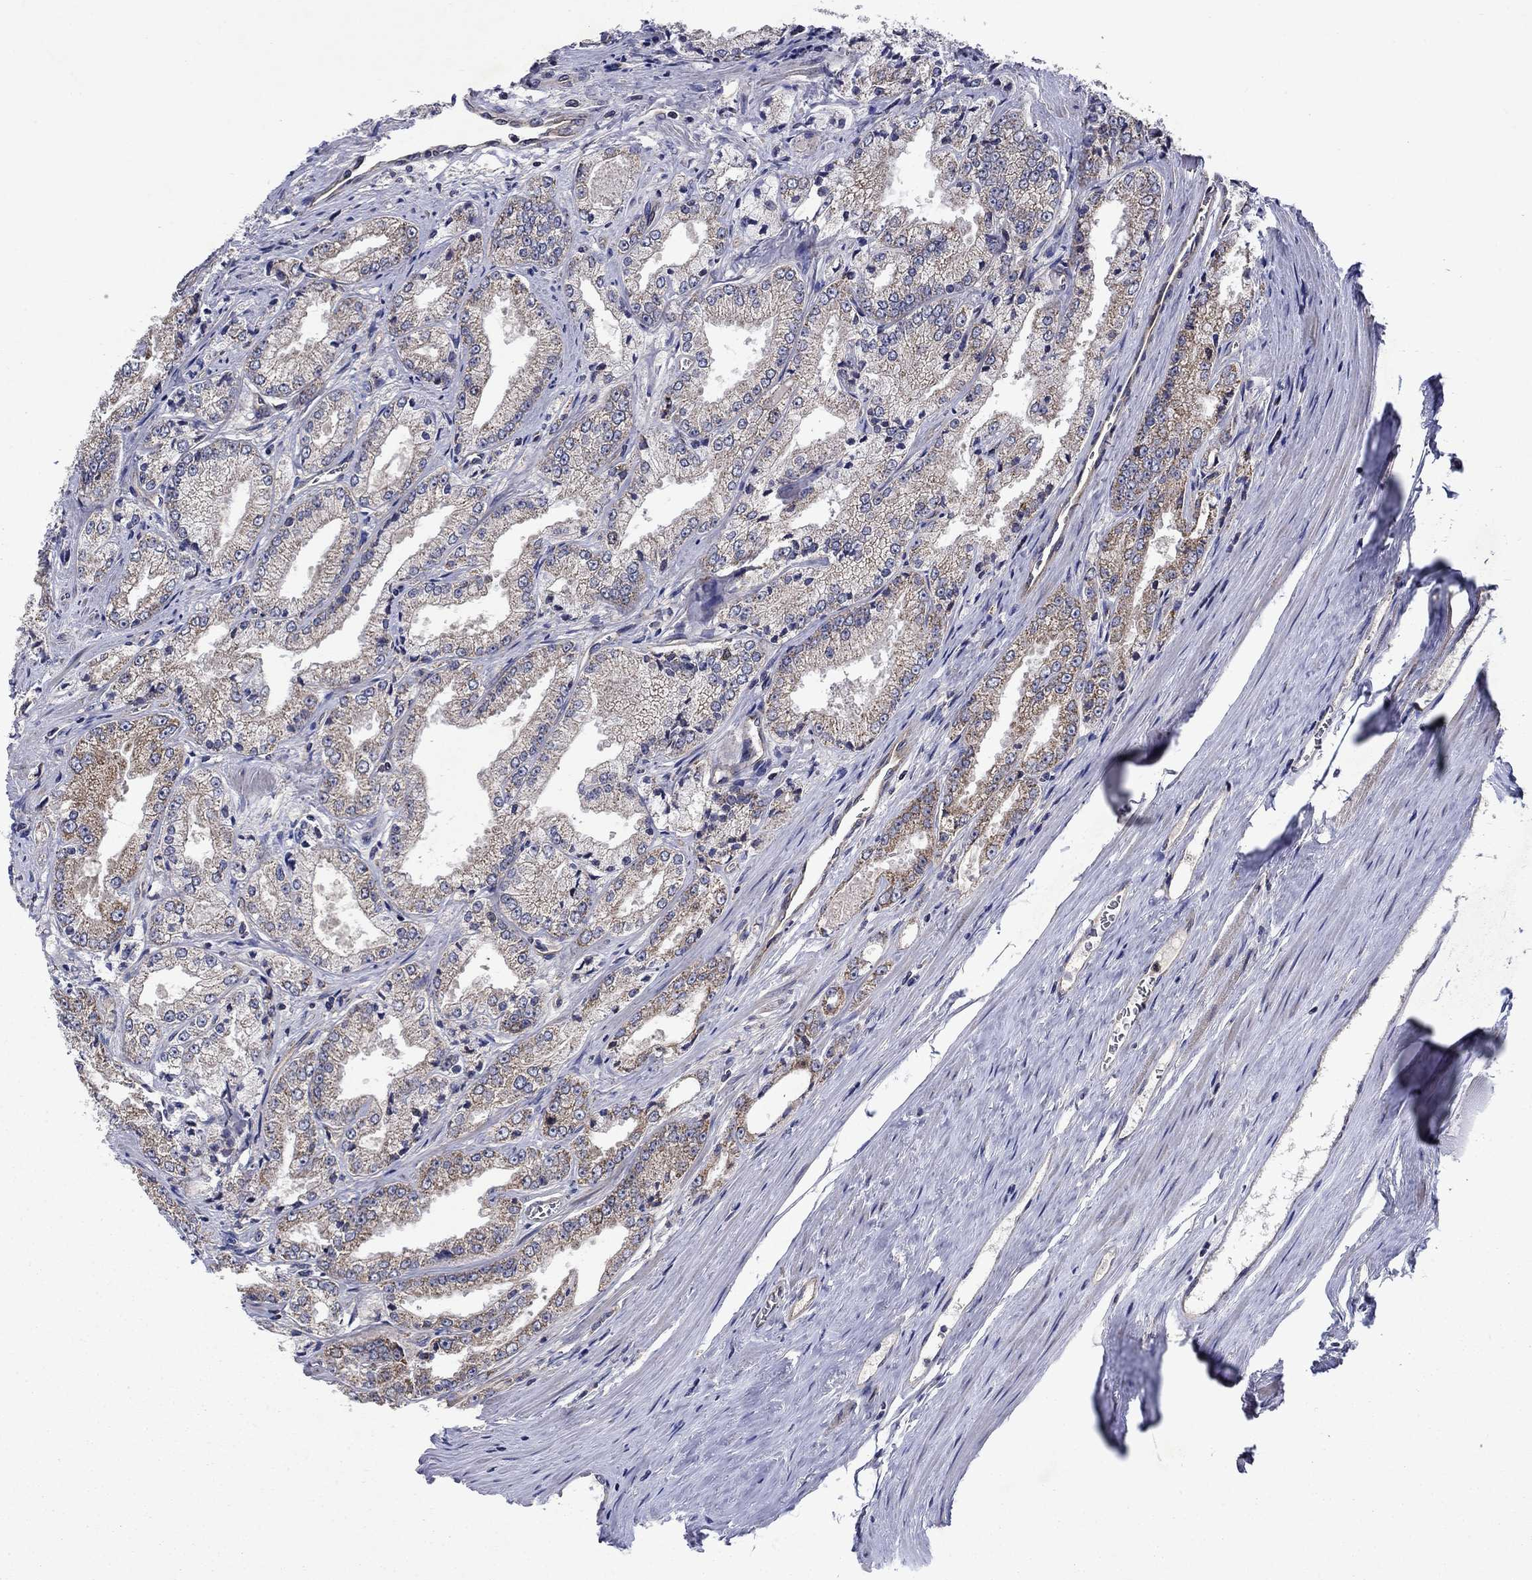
{"staining": {"intensity": "moderate", "quantity": "<25%", "location": "cytoplasmic/membranous"}, "tissue": "prostate cancer", "cell_type": "Tumor cells", "image_type": "cancer", "snomed": [{"axis": "morphology", "description": "Adenocarcinoma, NOS"}, {"axis": "morphology", "description": "Adenocarcinoma, High grade"}, {"axis": "topography", "description": "Prostate"}], "caption": "The immunohistochemical stain highlights moderate cytoplasmic/membranous positivity in tumor cells of prostate cancer (adenocarcinoma) tissue.", "gene": "KIF22", "patient": {"sex": "male", "age": 70}}